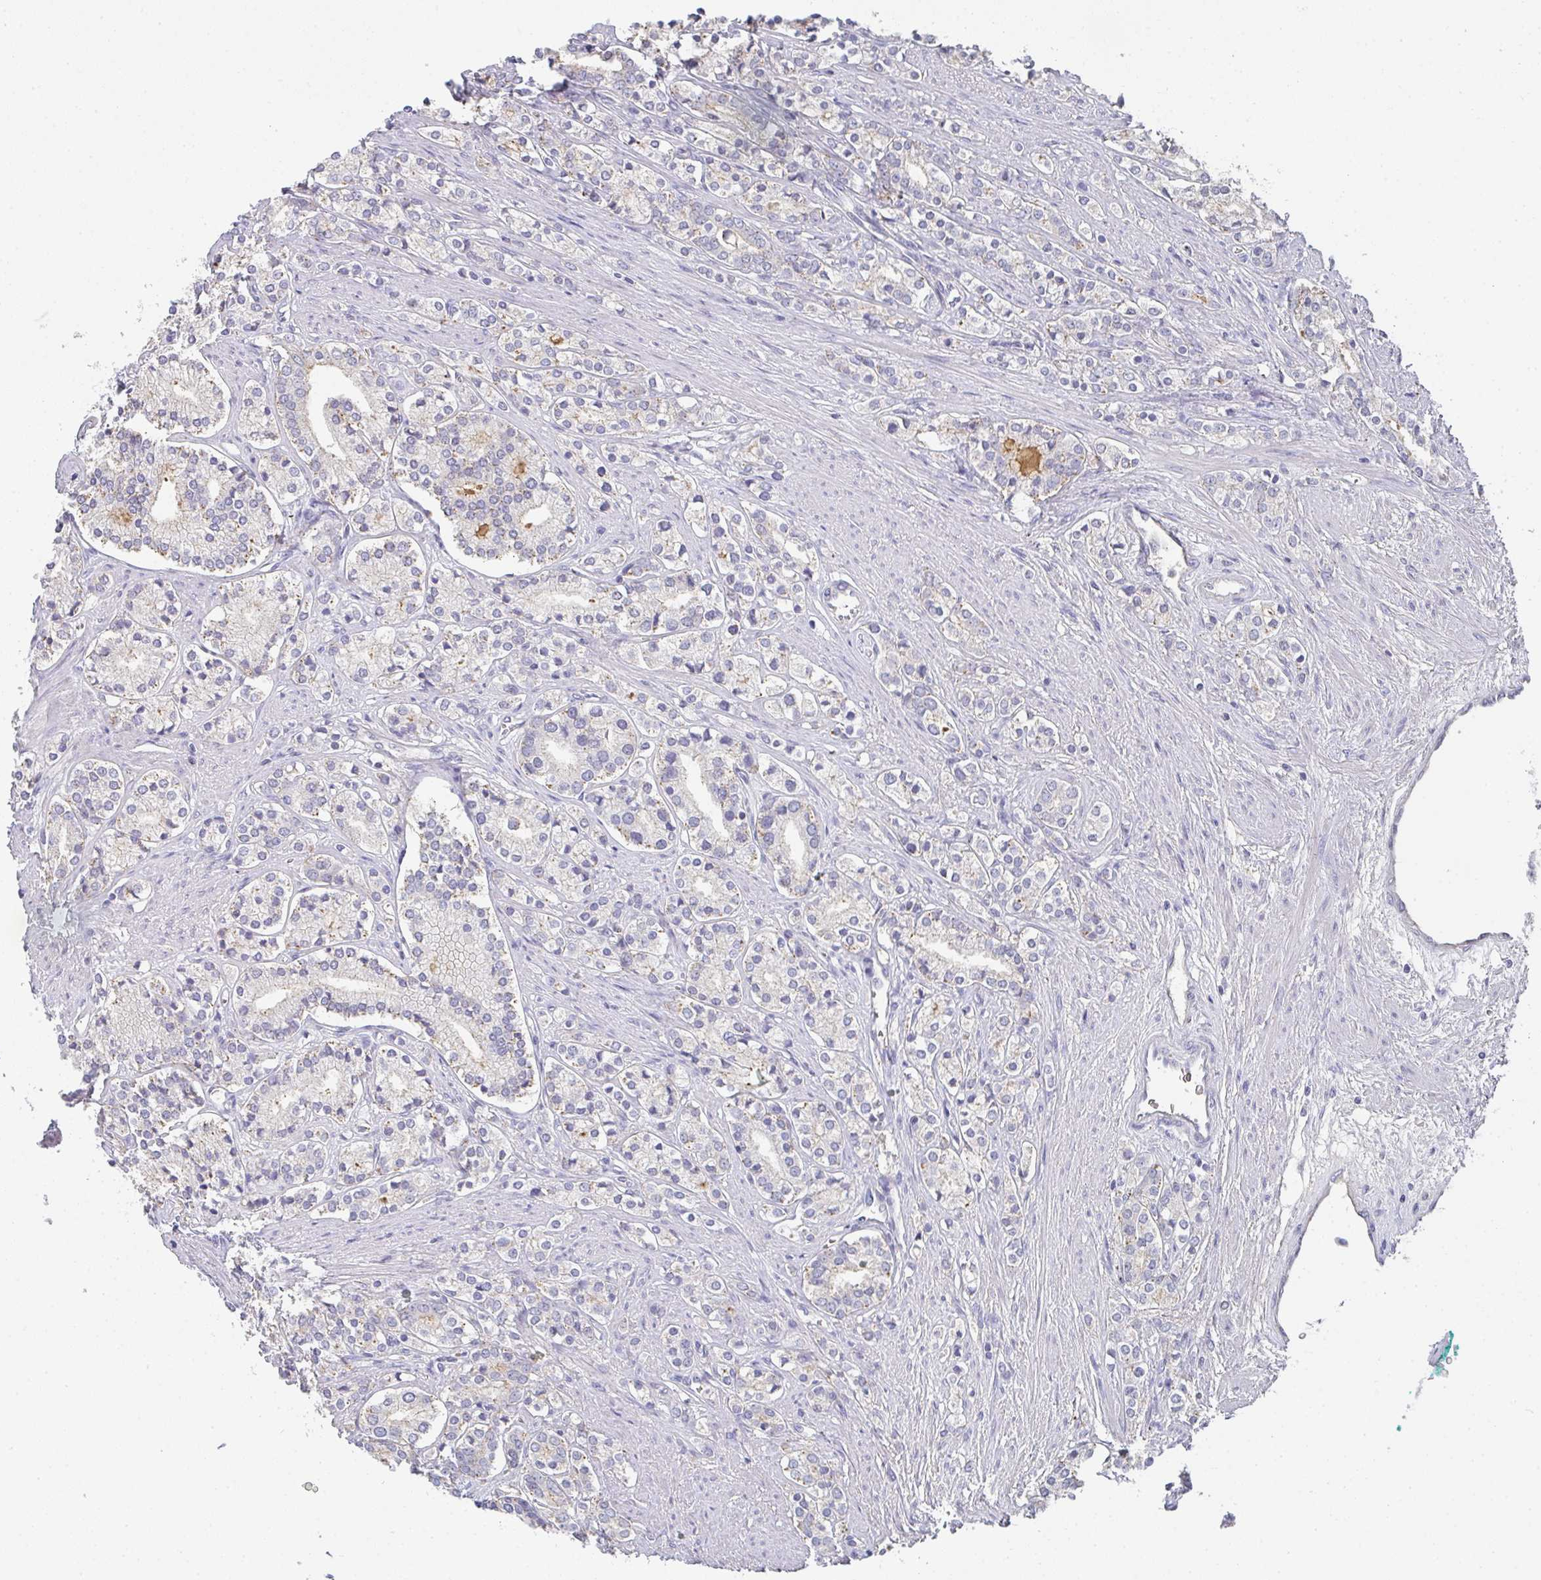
{"staining": {"intensity": "negative", "quantity": "none", "location": "none"}, "tissue": "prostate cancer", "cell_type": "Tumor cells", "image_type": "cancer", "snomed": [{"axis": "morphology", "description": "Adenocarcinoma, High grade"}, {"axis": "topography", "description": "Prostate"}], "caption": "Prostate cancer (high-grade adenocarcinoma) was stained to show a protein in brown. There is no significant positivity in tumor cells.", "gene": "CHMP5", "patient": {"sex": "male", "age": 58}}